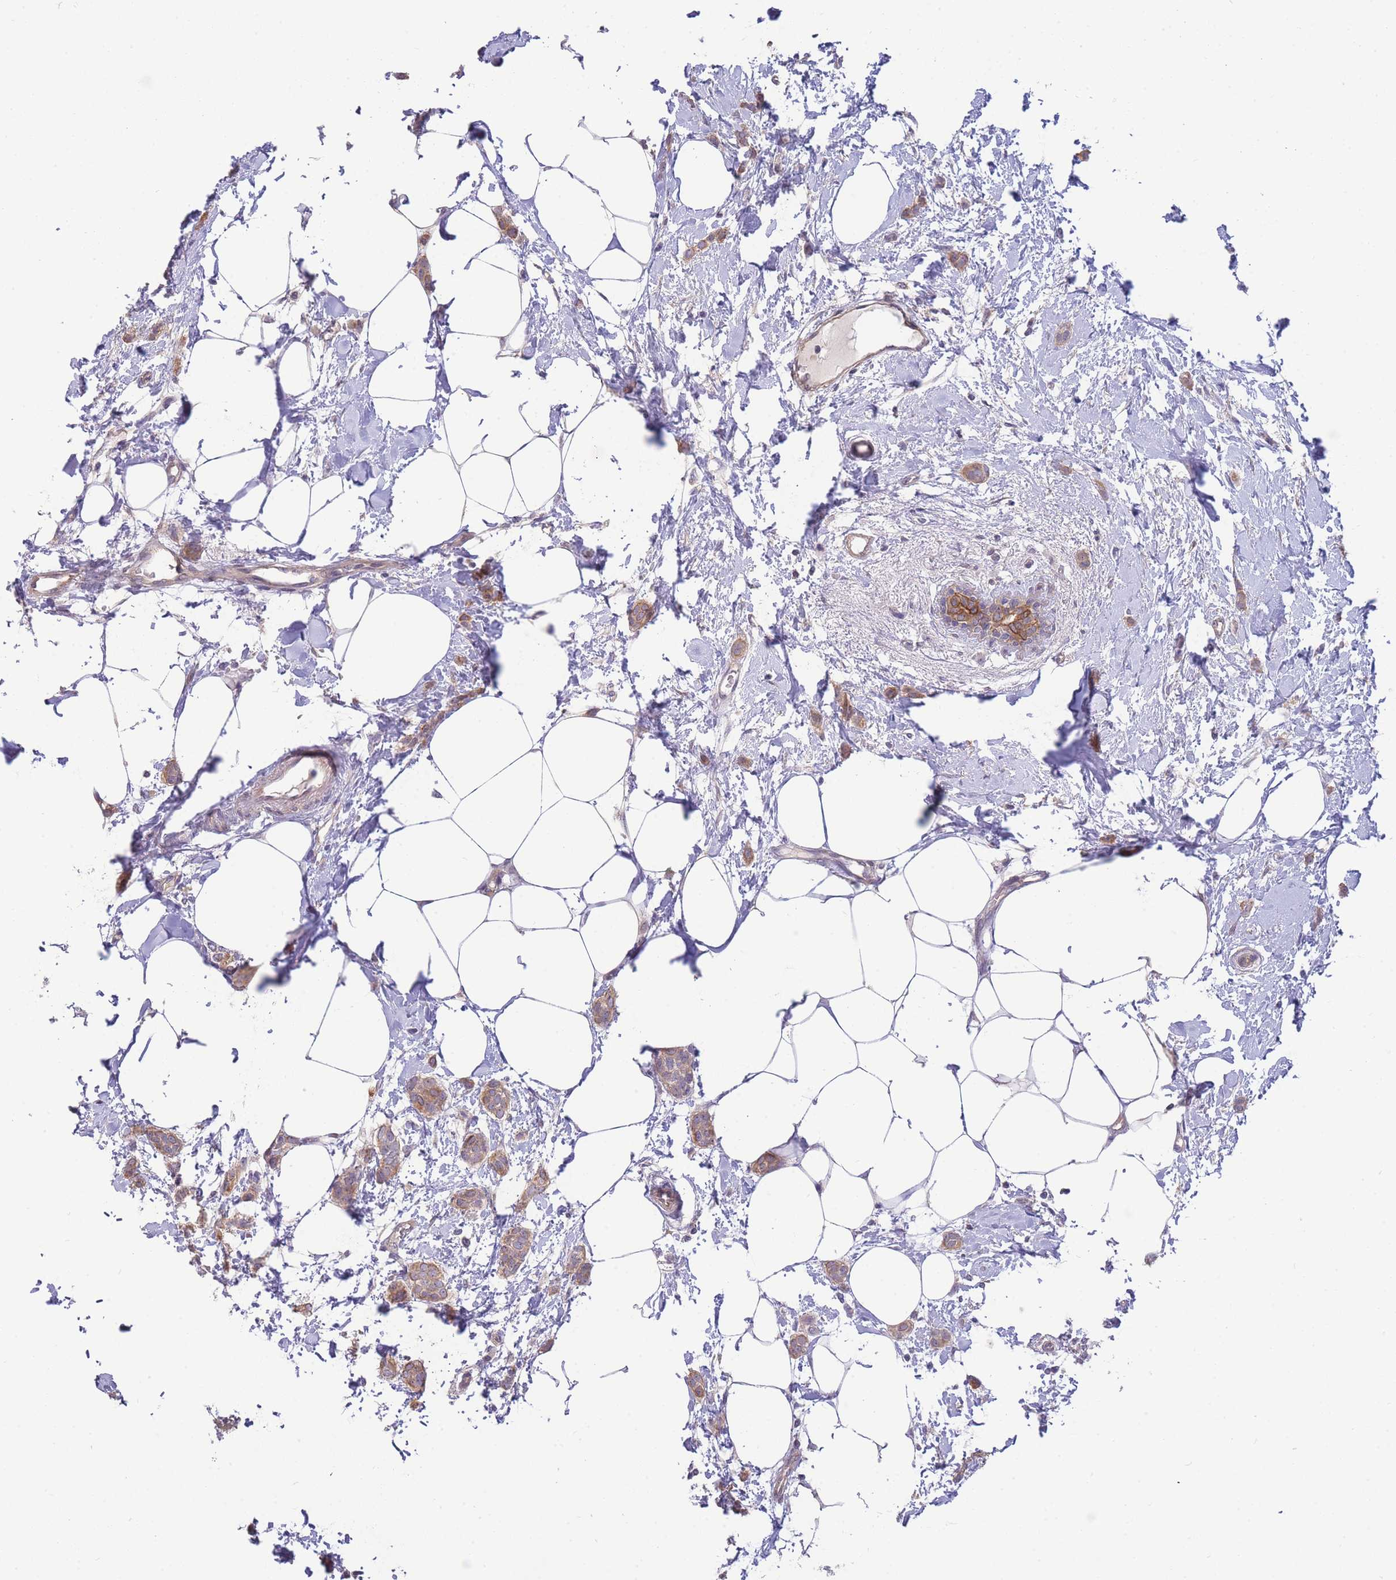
{"staining": {"intensity": "moderate", "quantity": ">75%", "location": "cytoplasmic/membranous"}, "tissue": "breast cancer", "cell_type": "Tumor cells", "image_type": "cancer", "snomed": [{"axis": "morphology", "description": "Duct carcinoma"}, {"axis": "topography", "description": "Breast"}], "caption": "About >75% of tumor cells in intraductal carcinoma (breast) reveal moderate cytoplasmic/membranous protein positivity as visualized by brown immunohistochemical staining.", "gene": "SMC6", "patient": {"sex": "female", "age": 72}}